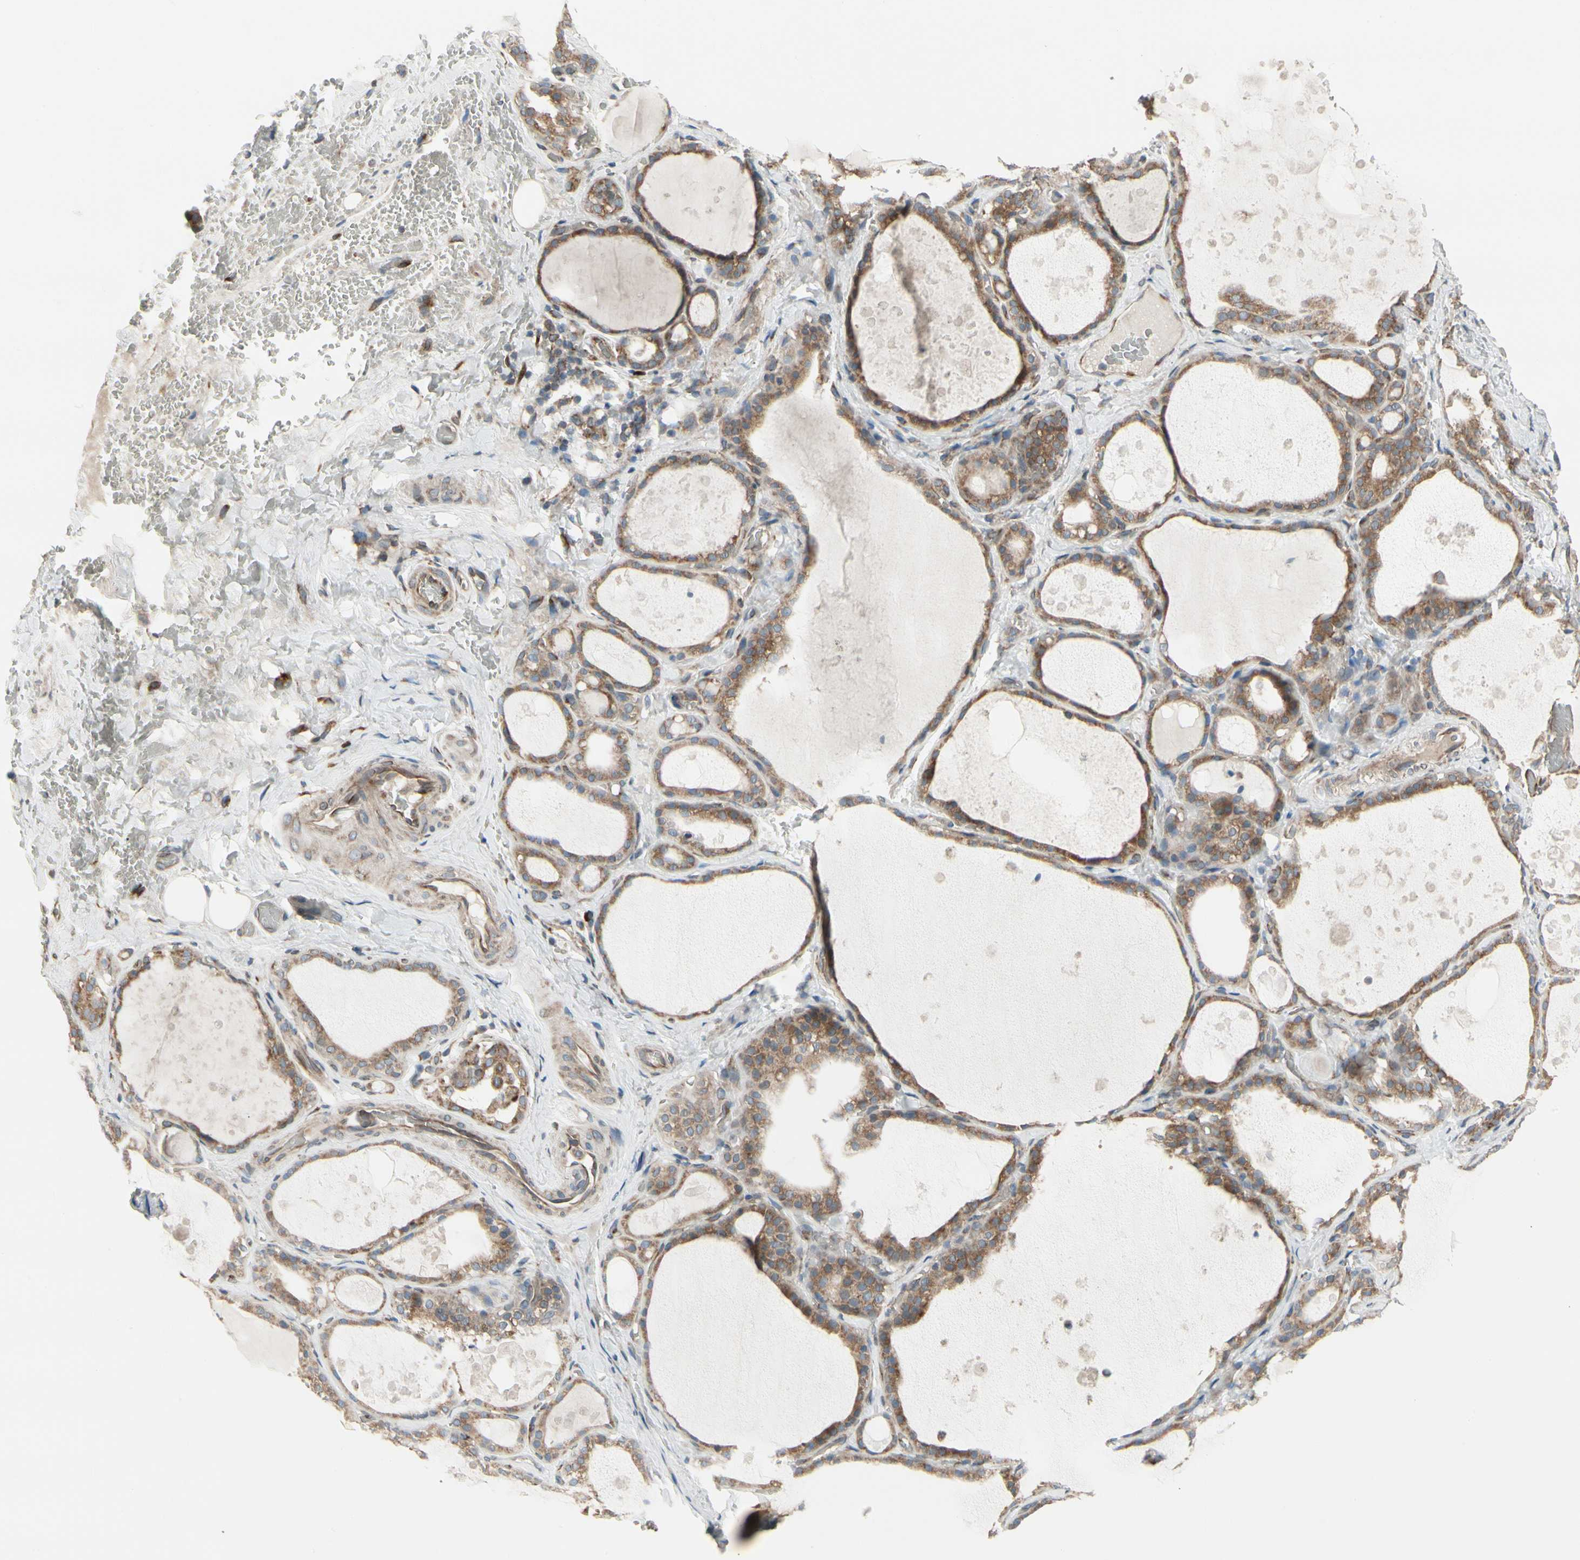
{"staining": {"intensity": "moderate", "quantity": ">75%", "location": "cytoplasmic/membranous"}, "tissue": "thyroid gland", "cell_type": "Glandular cells", "image_type": "normal", "snomed": [{"axis": "morphology", "description": "Normal tissue, NOS"}, {"axis": "topography", "description": "Thyroid gland"}], "caption": "IHC micrograph of normal thyroid gland: human thyroid gland stained using immunohistochemistry (IHC) displays medium levels of moderate protein expression localized specifically in the cytoplasmic/membranous of glandular cells, appearing as a cytoplasmic/membranous brown color.", "gene": "FNDC3A", "patient": {"sex": "male", "age": 61}}